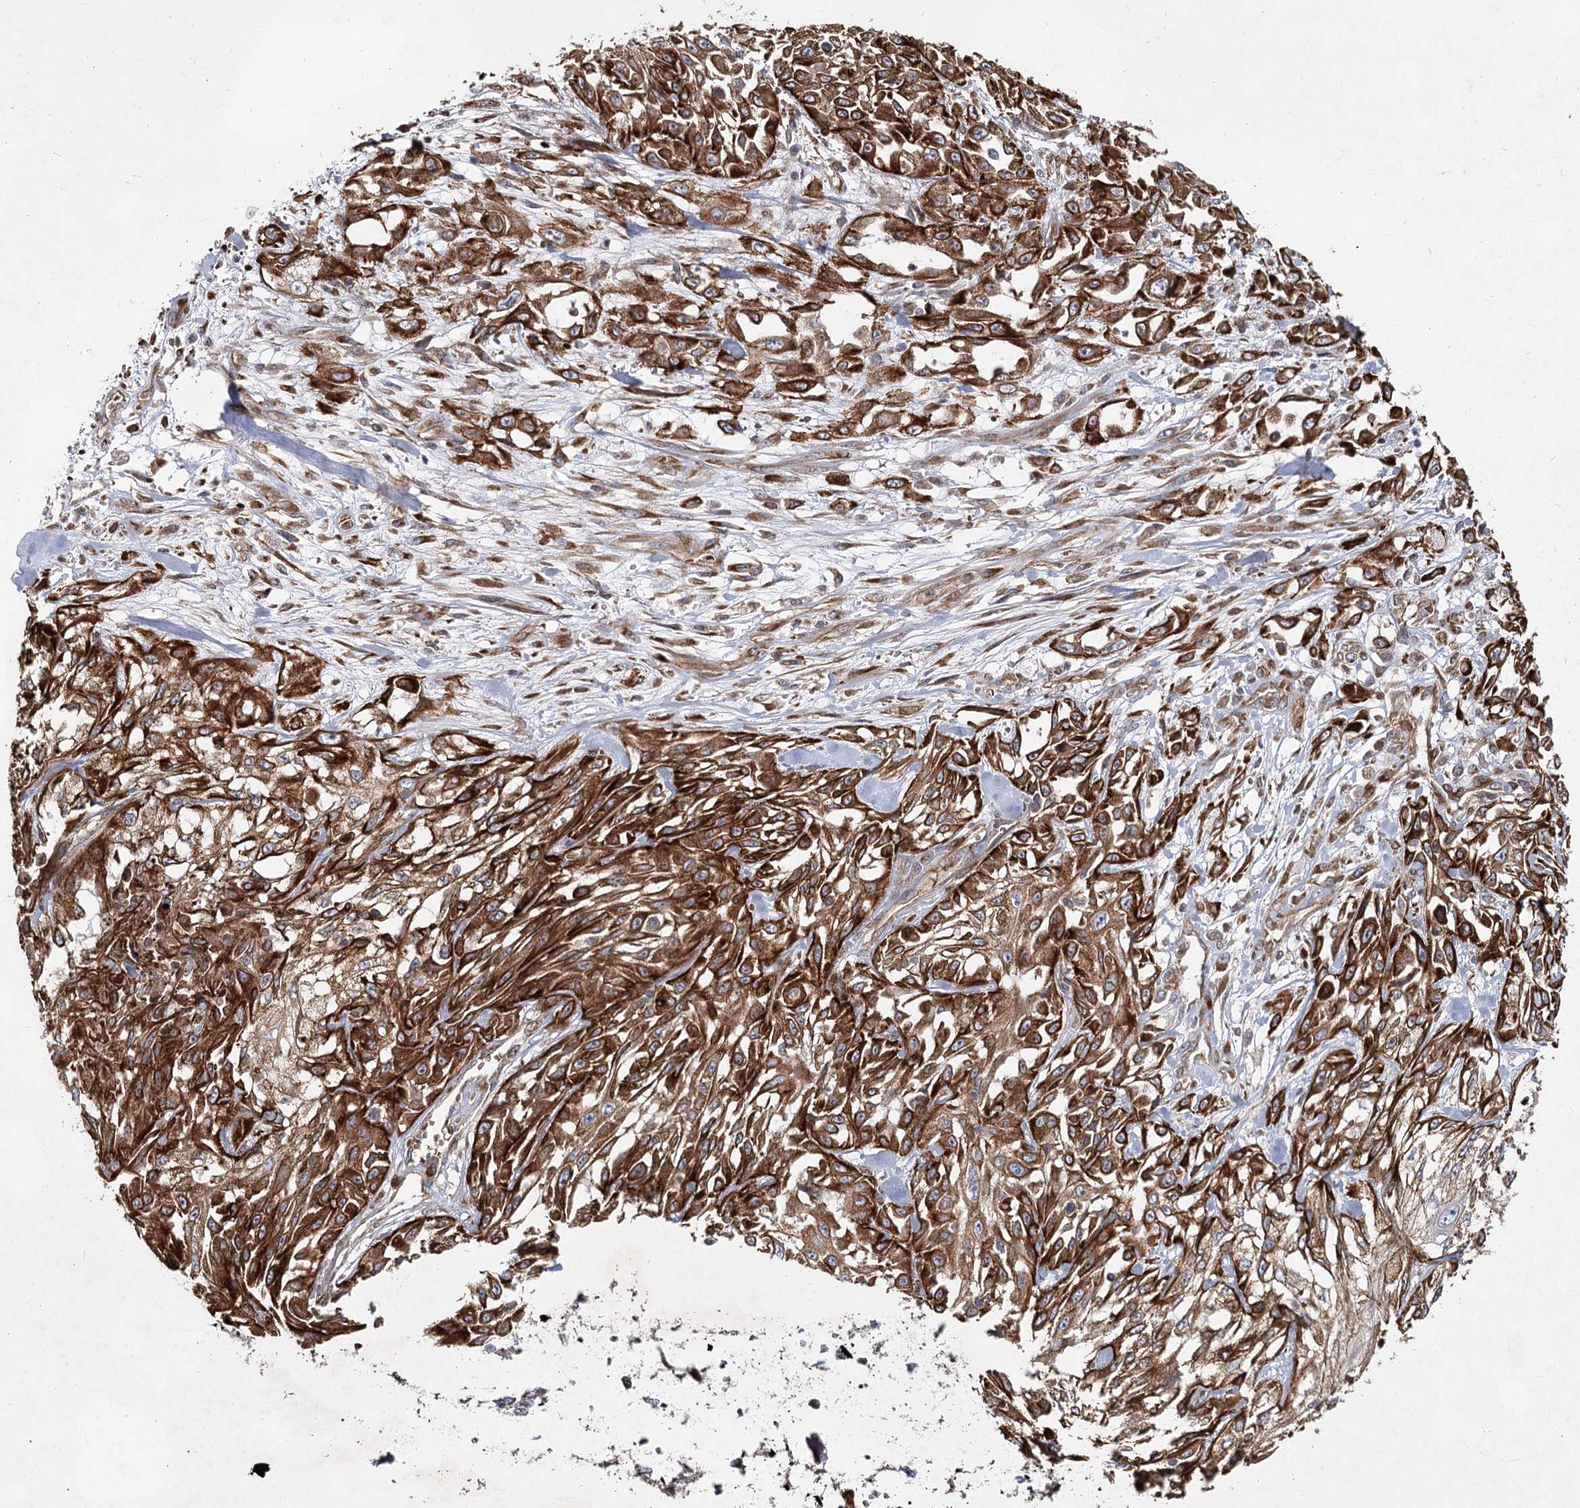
{"staining": {"intensity": "strong", "quantity": ">75%", "location": "cytoplasmic/membranous"}, "tissue": "skin cancer", "cell_type": "Tumor cells", "image_type": "cancer", "snomed": [{"axis": "morphology", "description": "Squamous cell carcinoma, NOS"}, {"axis": "morphology", "description": "Squamous cell carcinoma, metastatic, NOS"}, {"axis": "topography", "description": "Skin"}, {"axis": "topography", "description": "Lymph node"}], "caption": "Protein staining exhibits strong cytoplasmic/membranous staining in about >75% of tumor cells in skin squamous cell carcinoma. The staining is performed using DAB brown chromogen to label protein expression. The nuclei are counter-stained blue using hematoxylin.", "gene": "IQSEC1", "patient": {"sex": "male", "age": 75}}